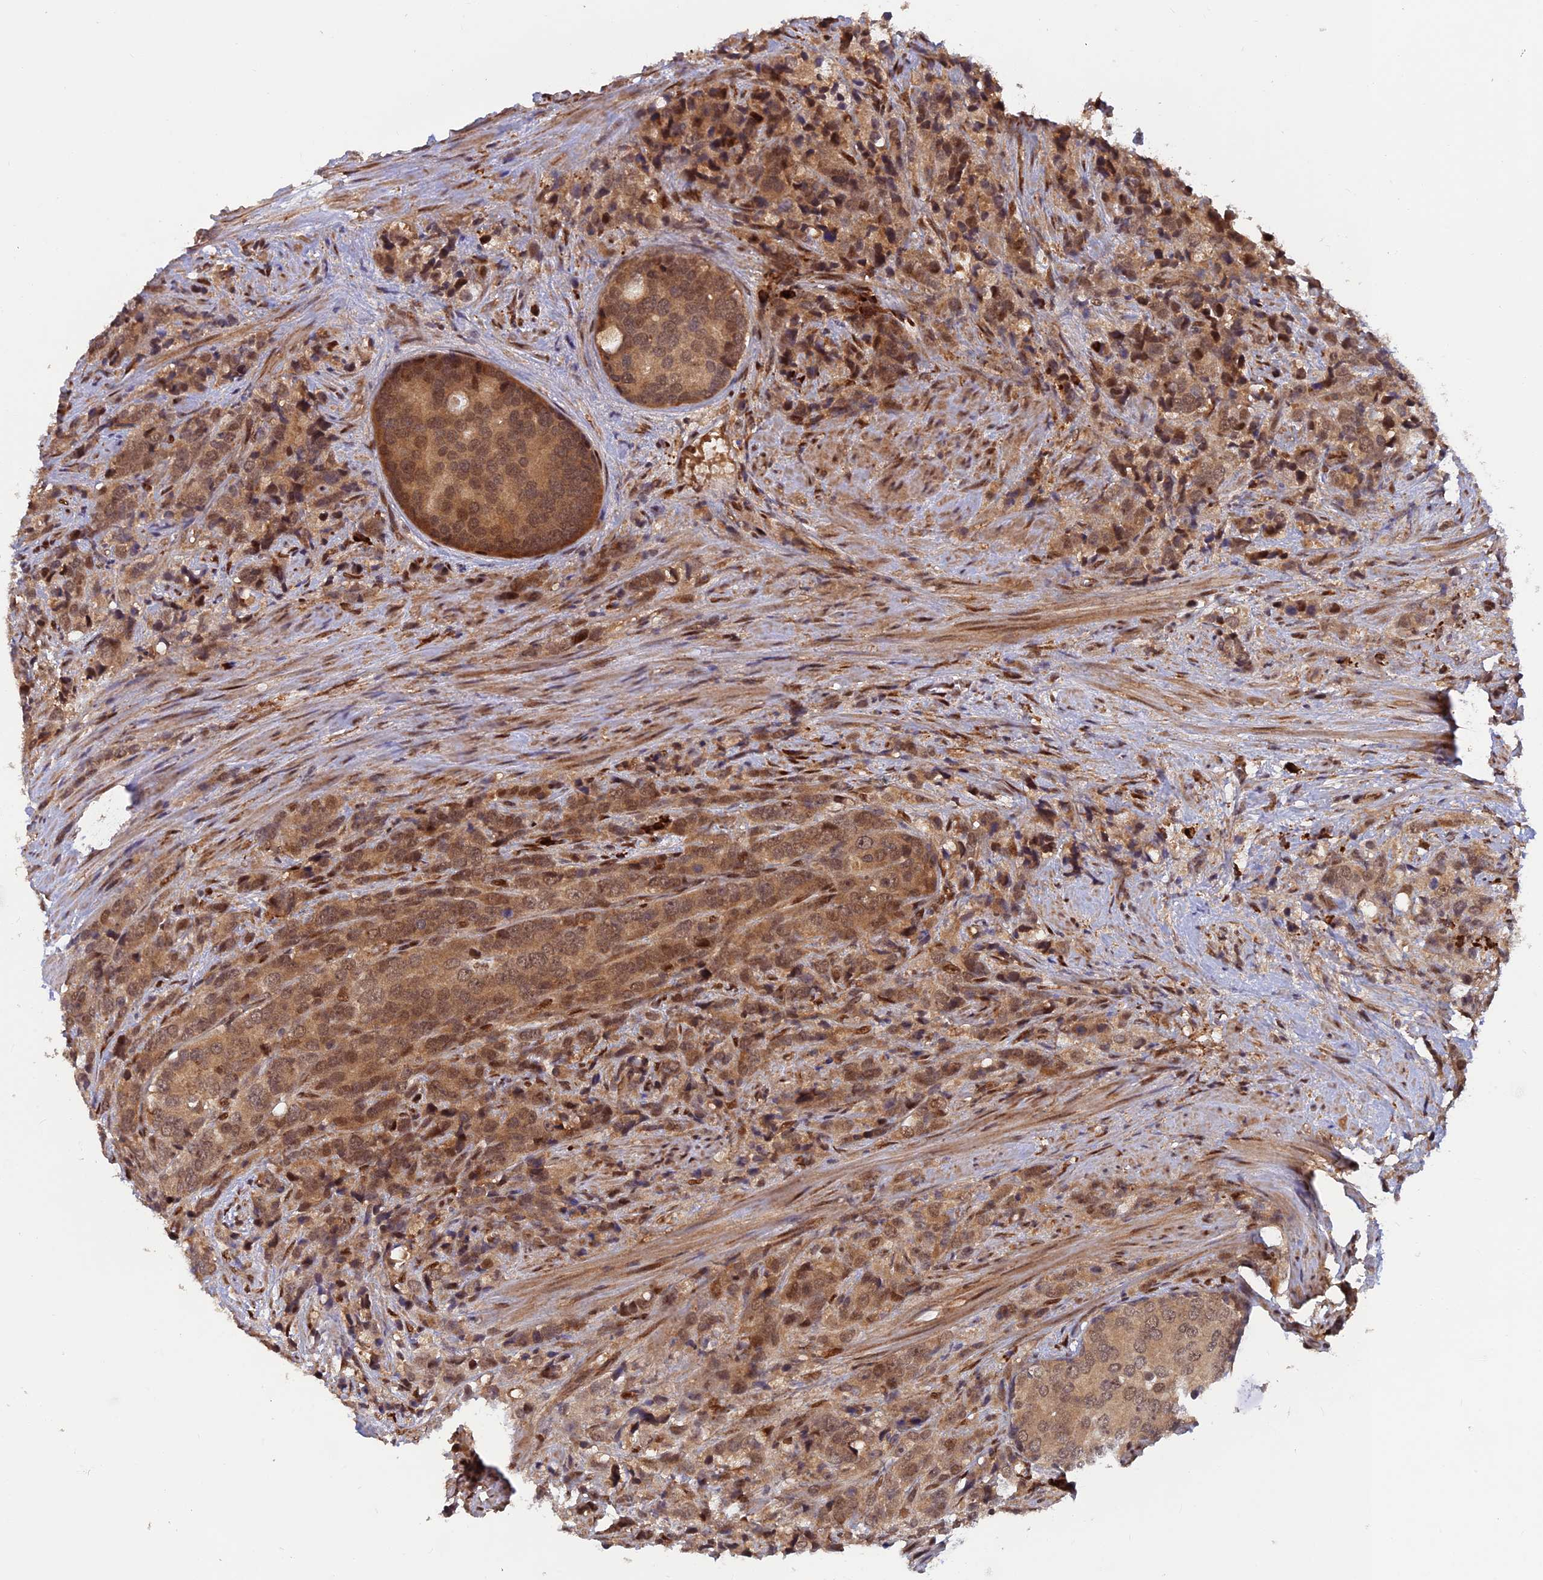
{"staining": {"intensity": "moderate", "quantity": ">75%", "location": "cytoplasmic/membranous,nuclear"}, "tissue": "prostate cancer", "cell_type": "Tumor cells", "image_type": "cancer", "snomed": [{"axis": "morphology", "description": "Adenocarcinoma, High grade"}, {"axis": "topography", "description": "Prostate"}], "caption": "This histopathology image reveals immunohistochemistry (IHC) staining of human adenocarcinoma (high-grade) (prostate), with medium moderate cytoplasmic/membranous and nuclear staining in about >75% of tumor cells.", "gene": "ZNF565", "patient": {"sex": "male", "age": 62}}